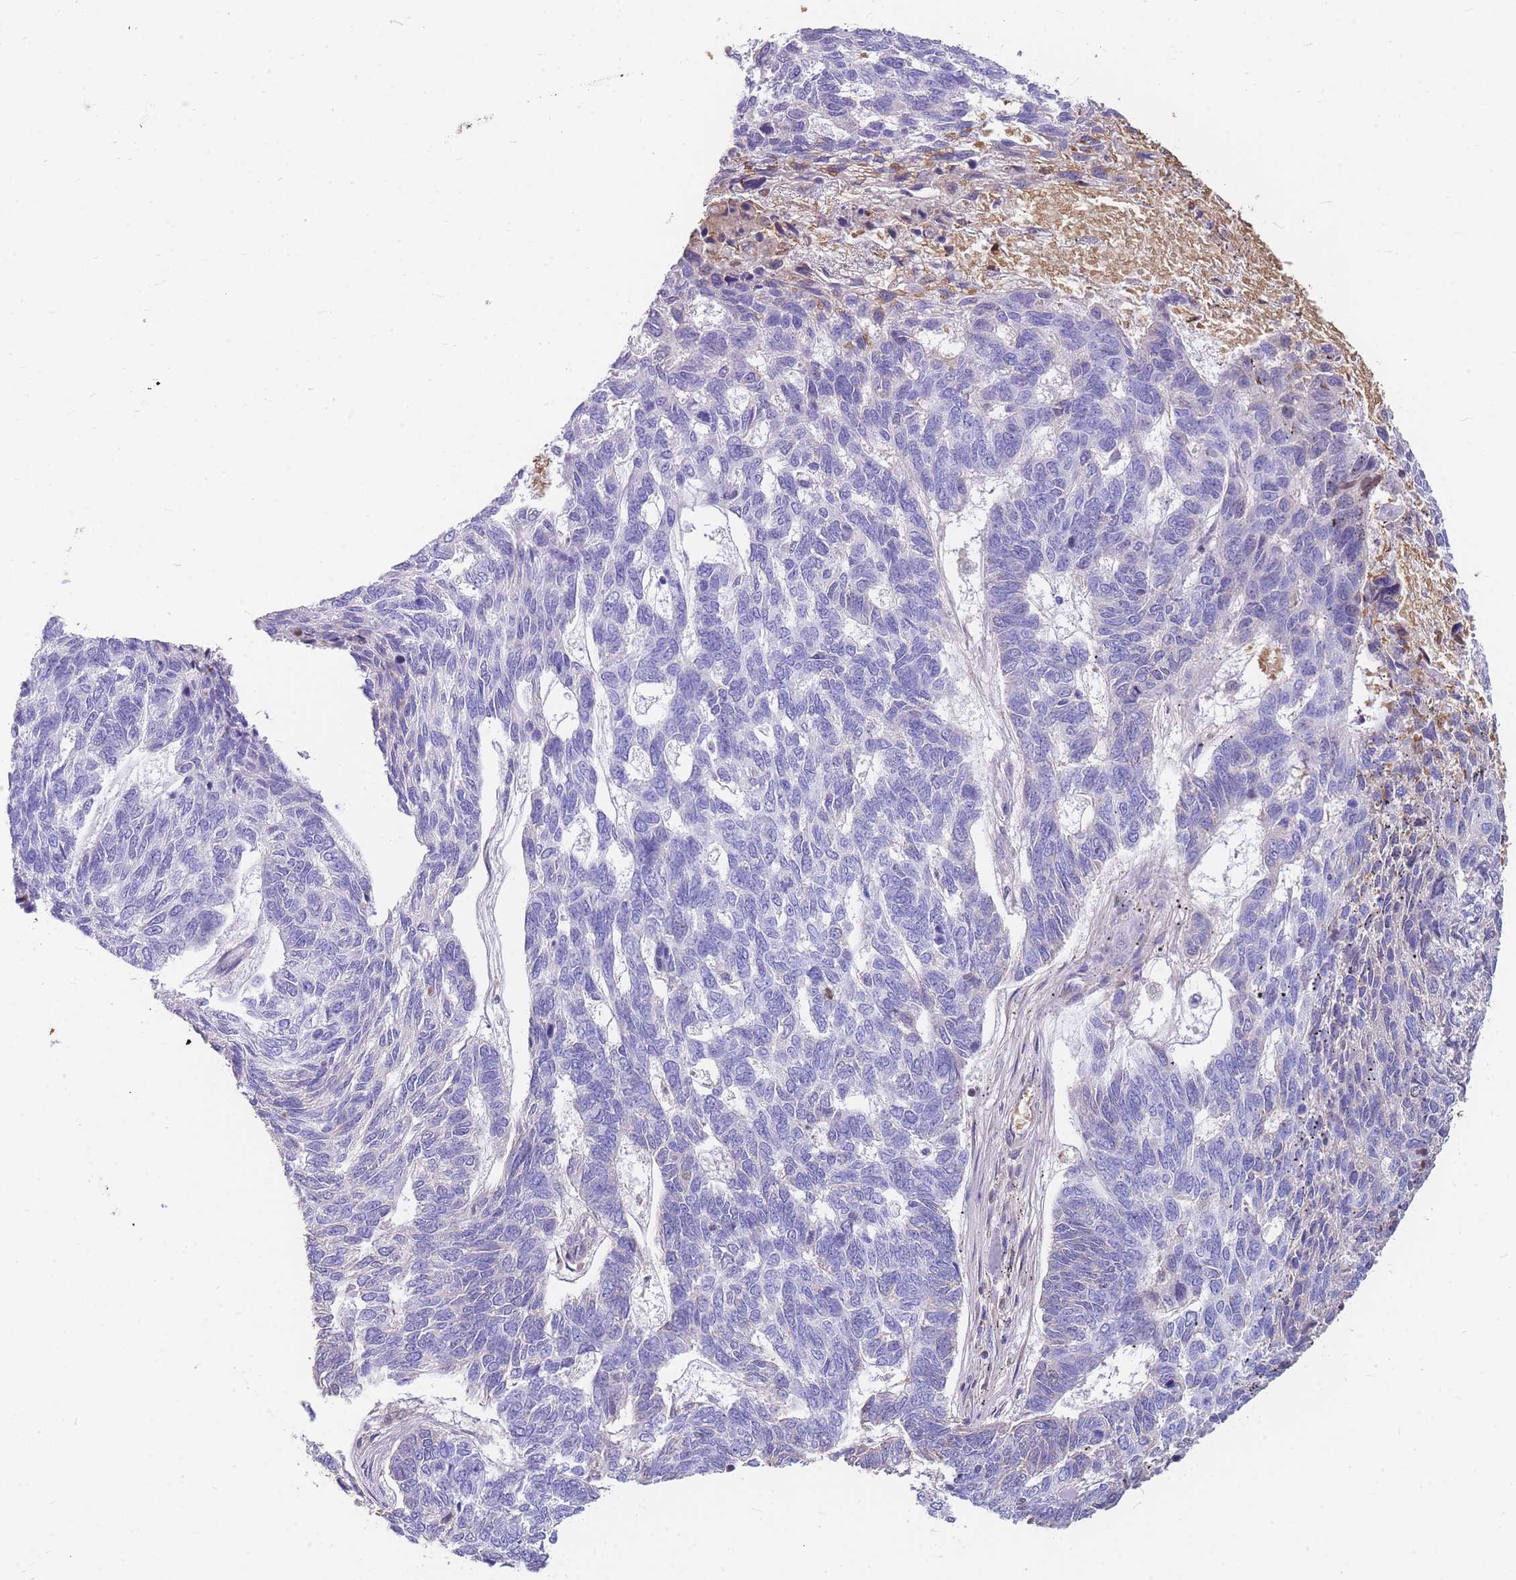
{"staining": {"intensity": "negative", "quantity": "none", "location": "none"}, "tissue": "skin cancer", "cell_type": "Tumor cells", "image_type": "cancer", "snomed": [{"axis": "morphology", "description": "Basal cell carcinoma"}, {"axis": "topography", "description": "Skin"}], "caption": "Immunohistochemistry (IHC) image of human basal cell carcinoma (skin) stained for a protein (brown), which exhibits no positivity in tumor cells.", "gene": "ANKRD53", "patient": {"sex": "female", "age": 65}}